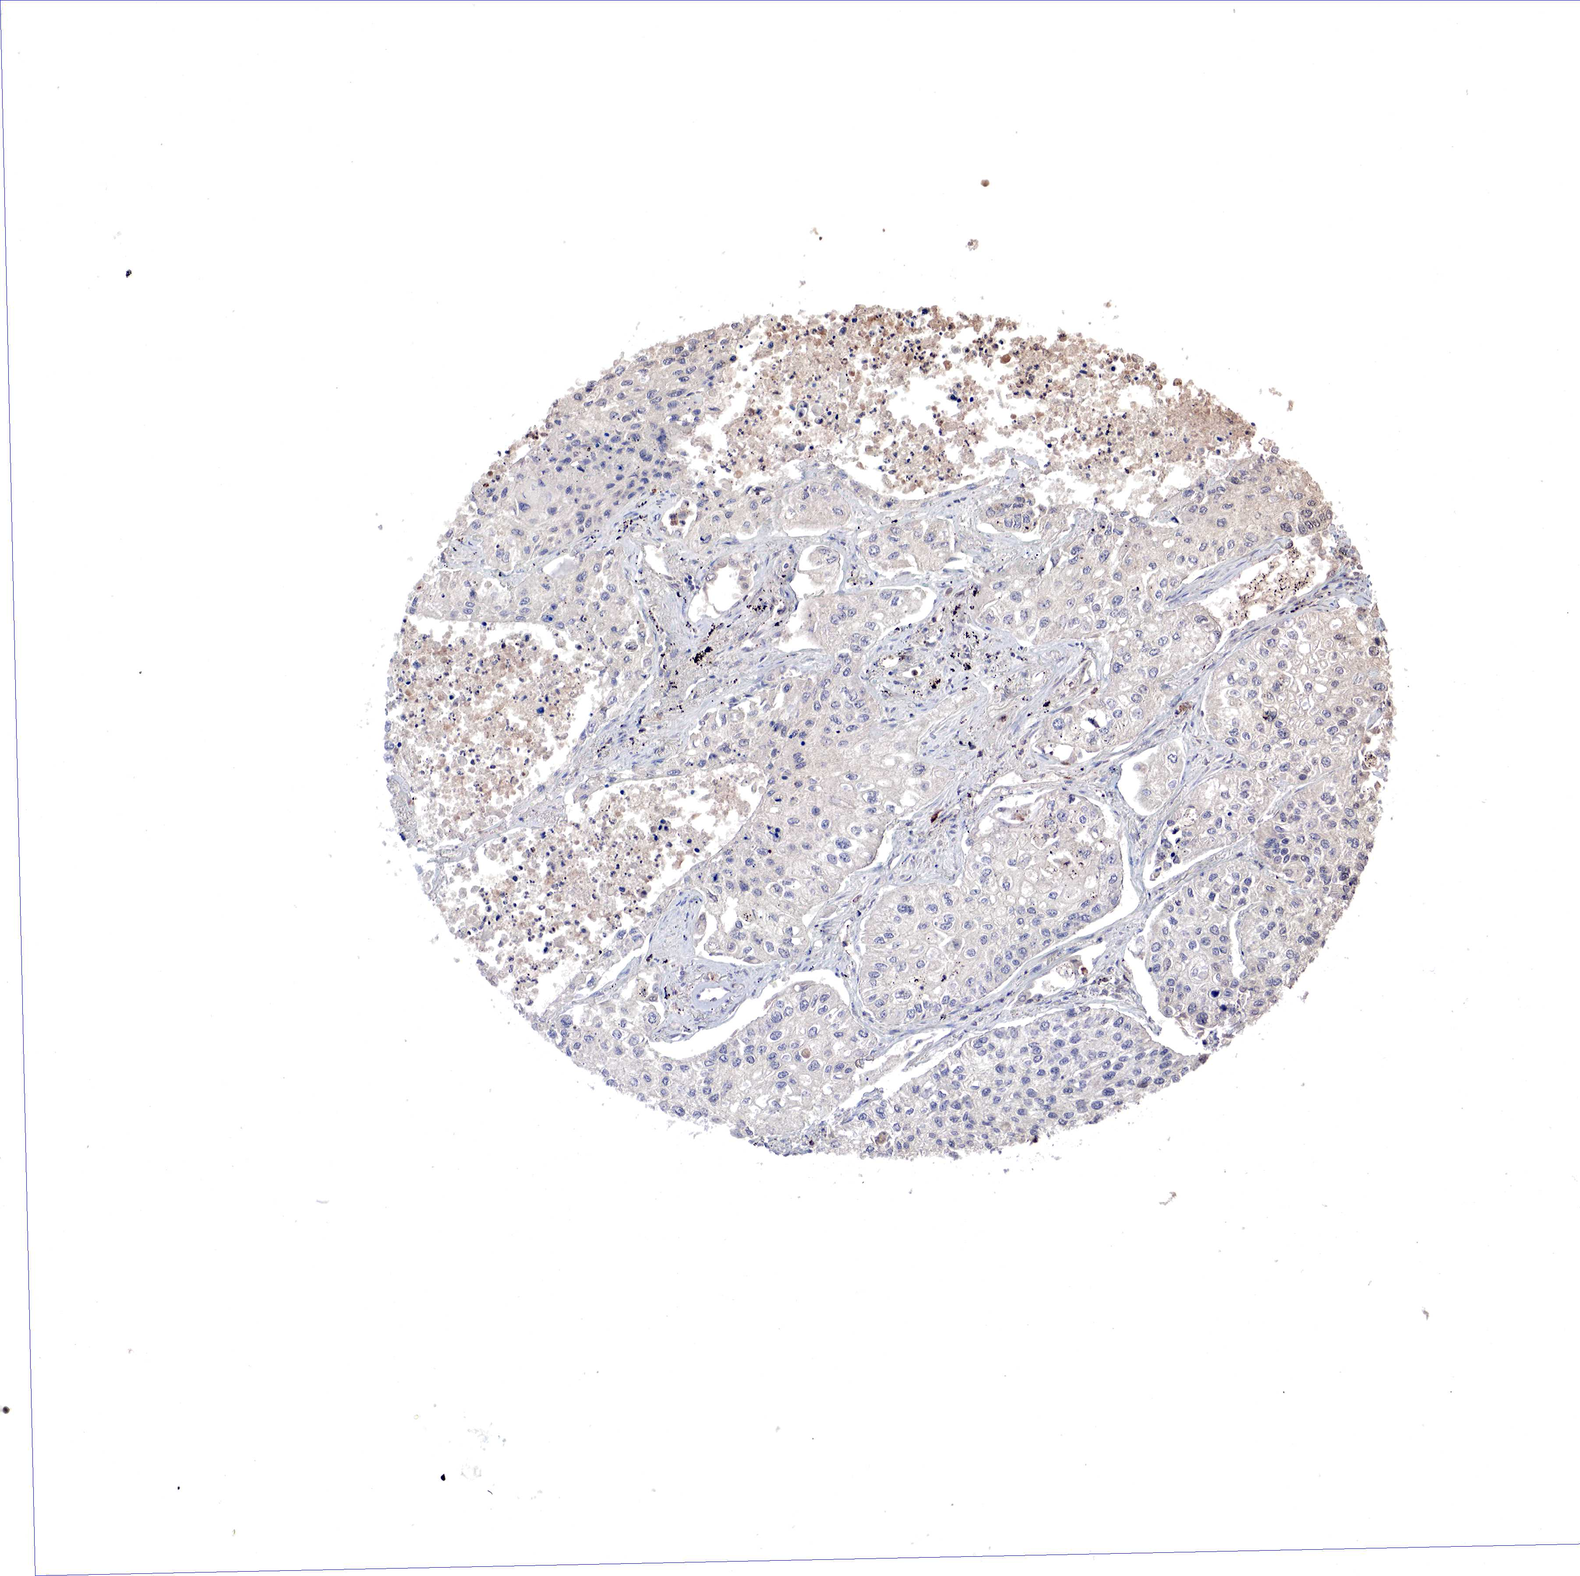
{"staining": {"intensity": "negative", "quantity": "none", "location": "none"}, "tissue": "lung cancer", "cell_type": "Tumor cells", "image_type": "cancer", "snomed": [{"axis": "morphology", "description": "Squamous cell carcinoma, NOS"}, {"axis": "topography", "description": "Lung"}], "caption": "Immunohistochemistry image of lung cancer (squamous cell carcinoma) stained for a protein (brown), which reveals no positivity in tumor cells. (DAB (3,3'-diaminobenzidine) immunohistochemistry (IHC) with hematoxylin counter stain).", "gene": "DACH2", "patient": {"sex": "male", "age": 75}}